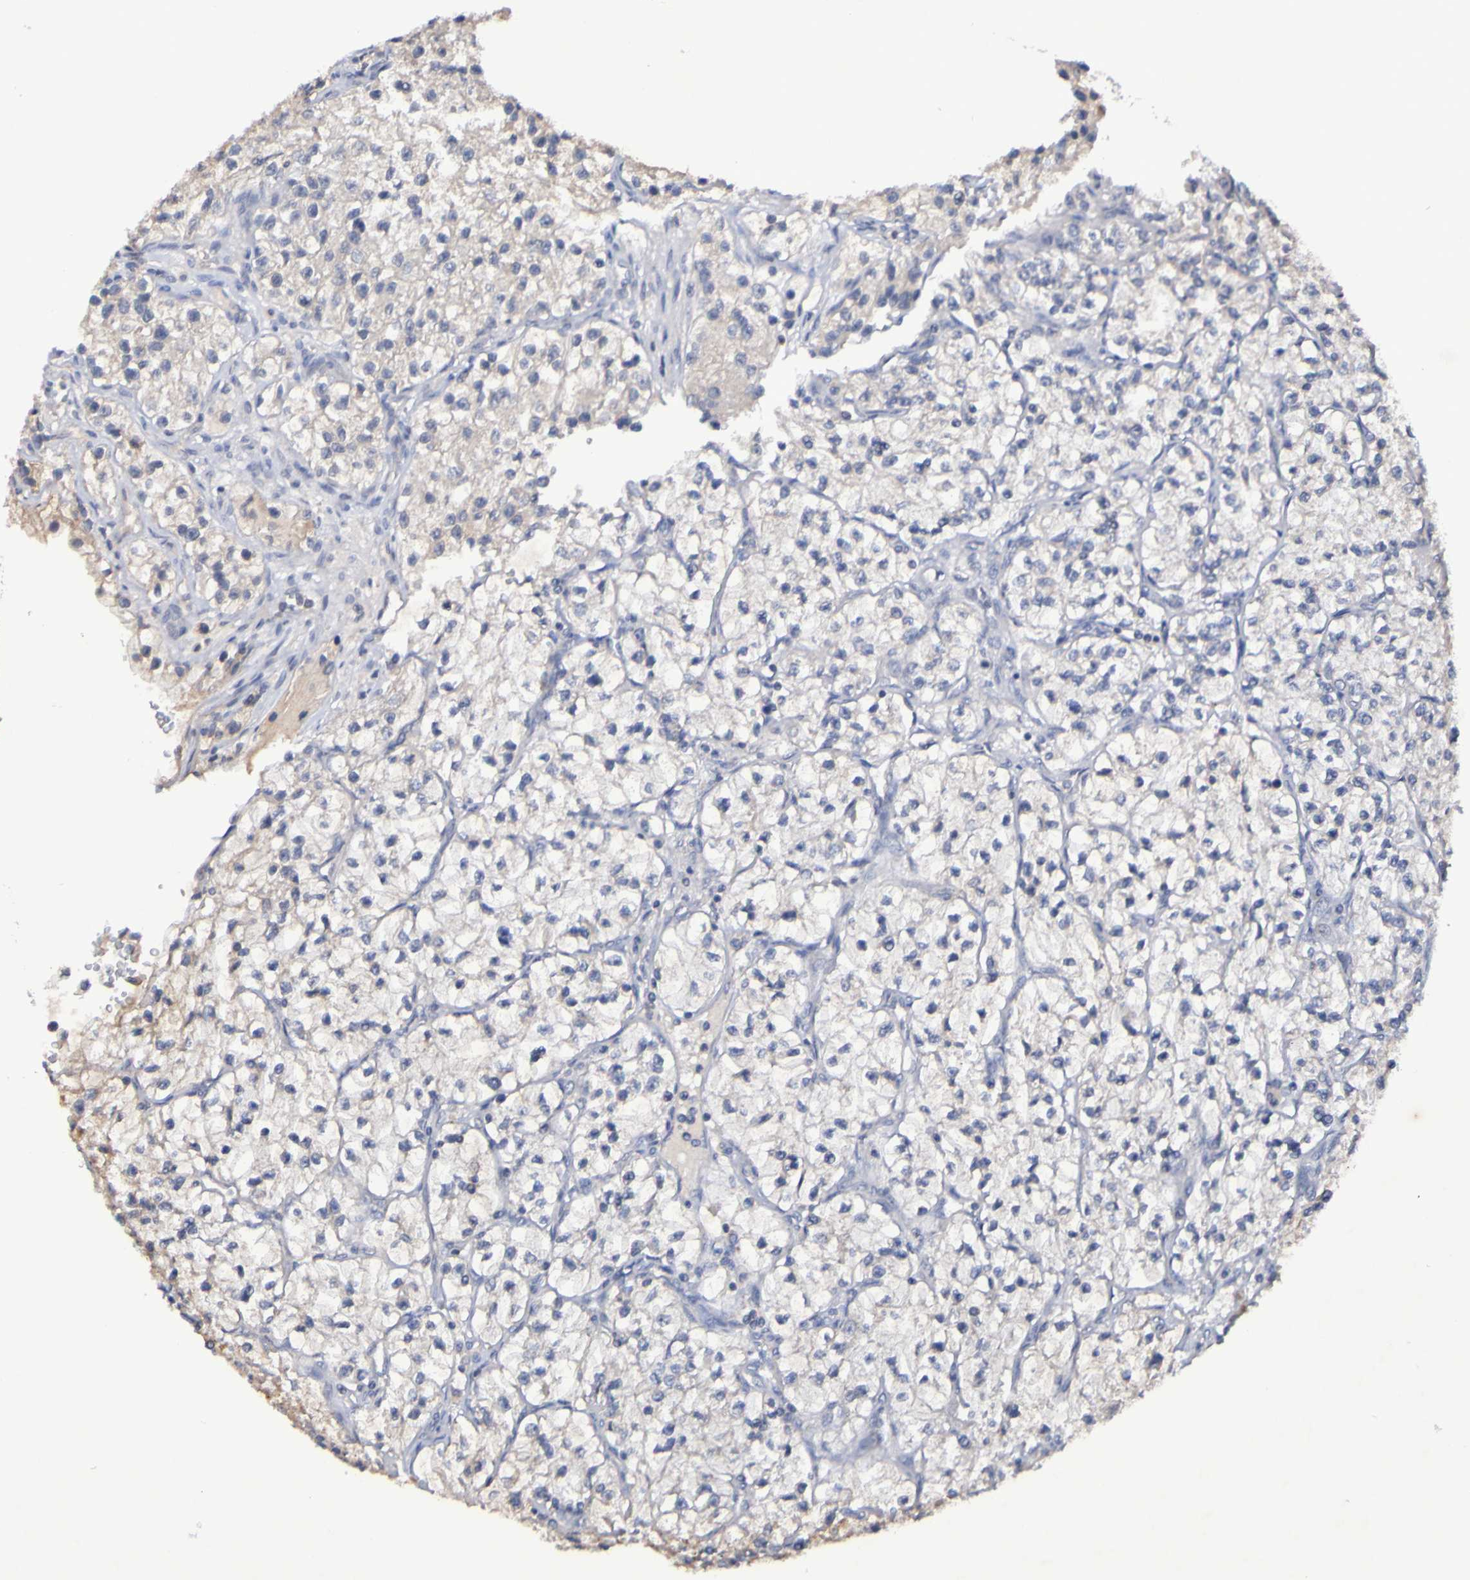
{"staining": {"intensity": "negative", "quantity": "none", "location": "none"}, "tissue": "renal cancer", "cell_type": "Tumor cells", "image_type": "cancer", "snomed": [{"axis": "morphology", "description": "Adenocarcinoma, NOS"}, {"axis": "topography", "description": "Kidney"}], "caption": "This is an immunohistochemistry image of renal adenocarcinoma. There is no staining in tumor cells.", "gene": "PTP4A2", "patient": {"sex": "female", "age": 57}}